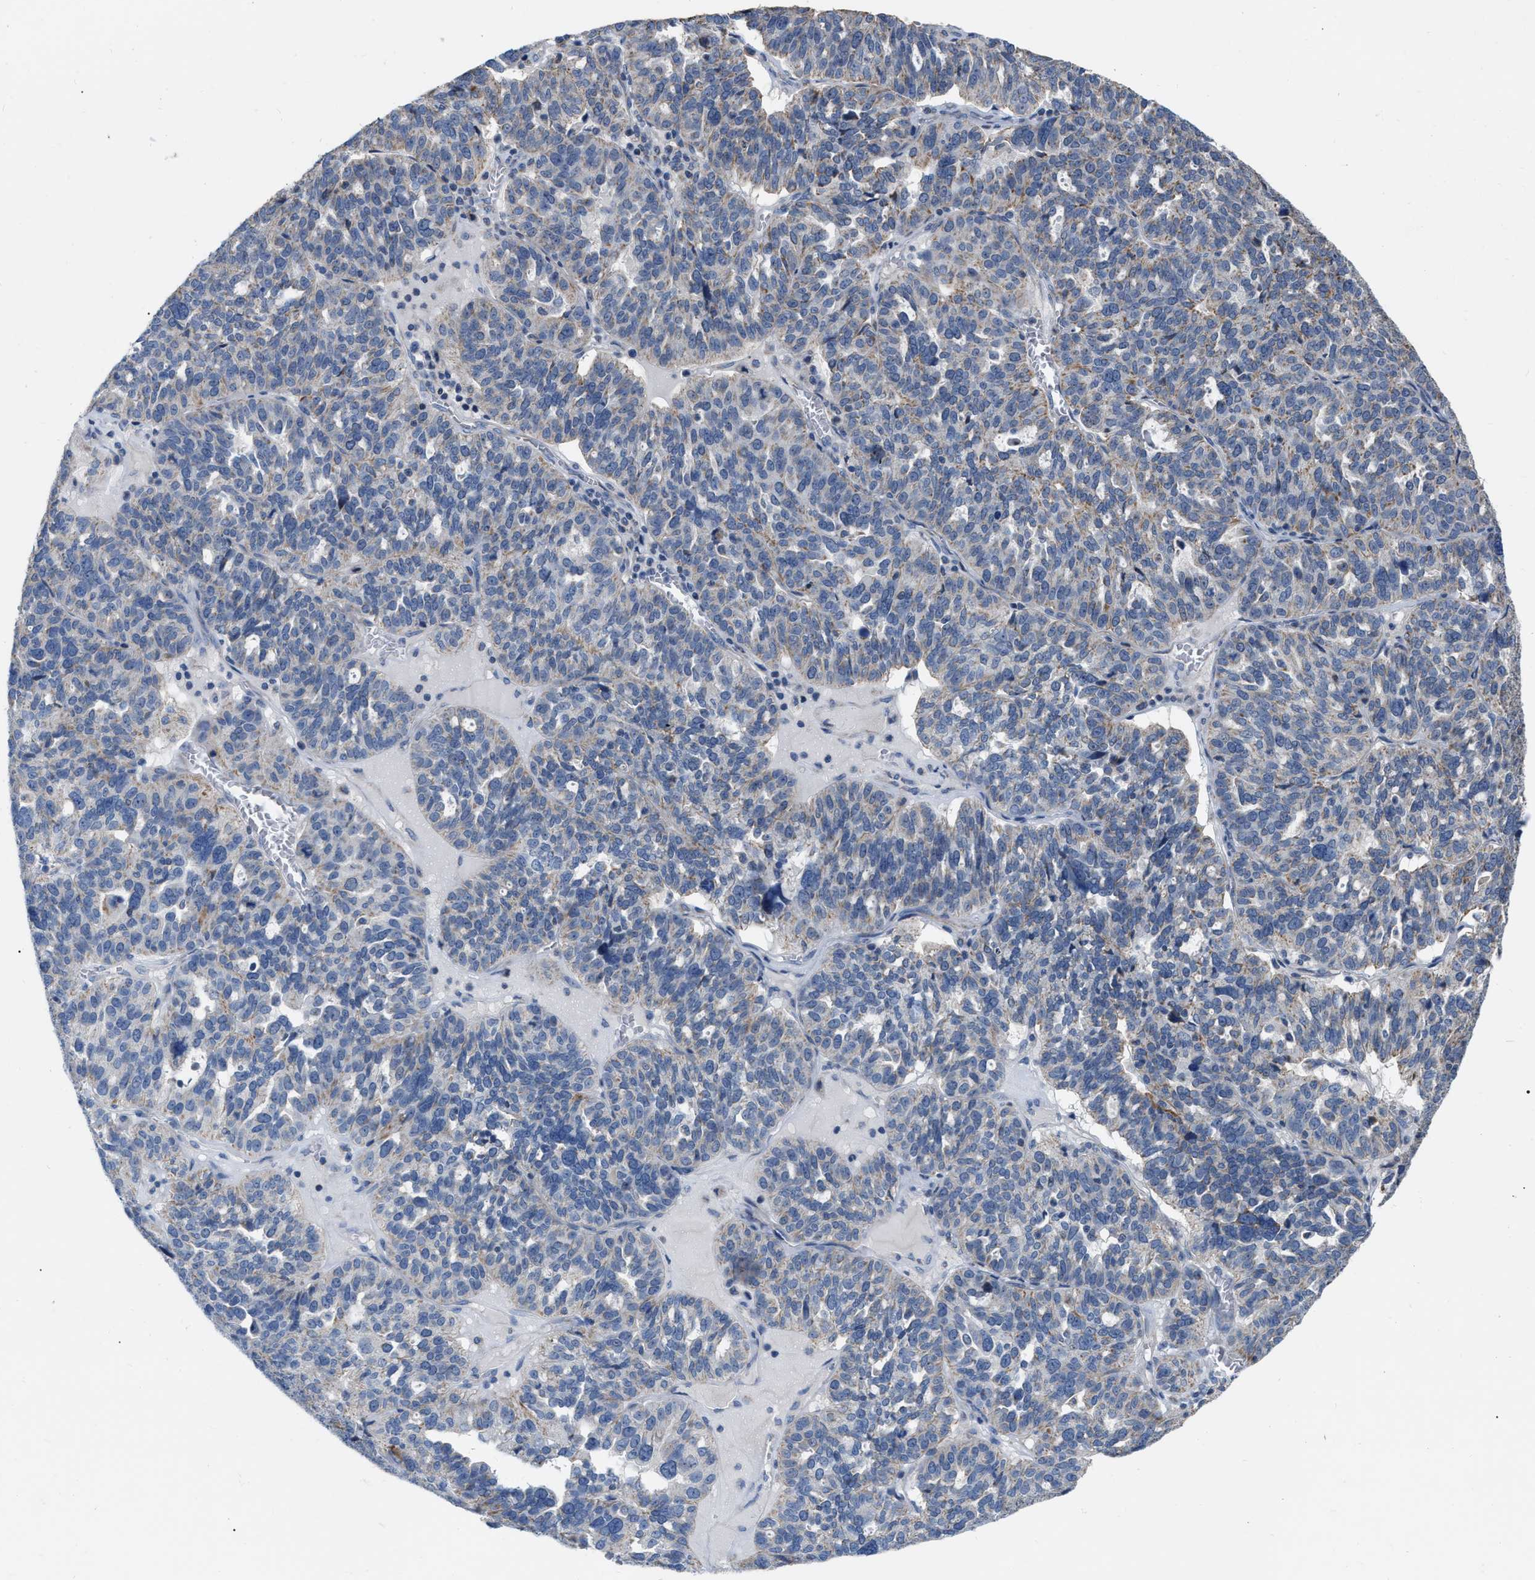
{"staining": {"intensity": "negative", "quantity": "none", "location": "none"}, "tissue": "ovarian cancer", "cell_type": "Tumor cells", "image_type": "cancer", "snomed": [{"axis": "morphology", "description": "Cystadenocarcinoma, serous, NOS"}, {"axis": "topography", "description": "Ovary"}], "caption": "This is a image of immunohistochemistry staining of serous cystadenocarcinoma (ovarian), which shows no staining in tumor cells. (DAB (3,3'-diaminobenzidine) immunohistochemistry visualized using brightfield microscopy, high magnification).", "gene": "DDX56", "patient": {"sex": "female", "age": 59}}